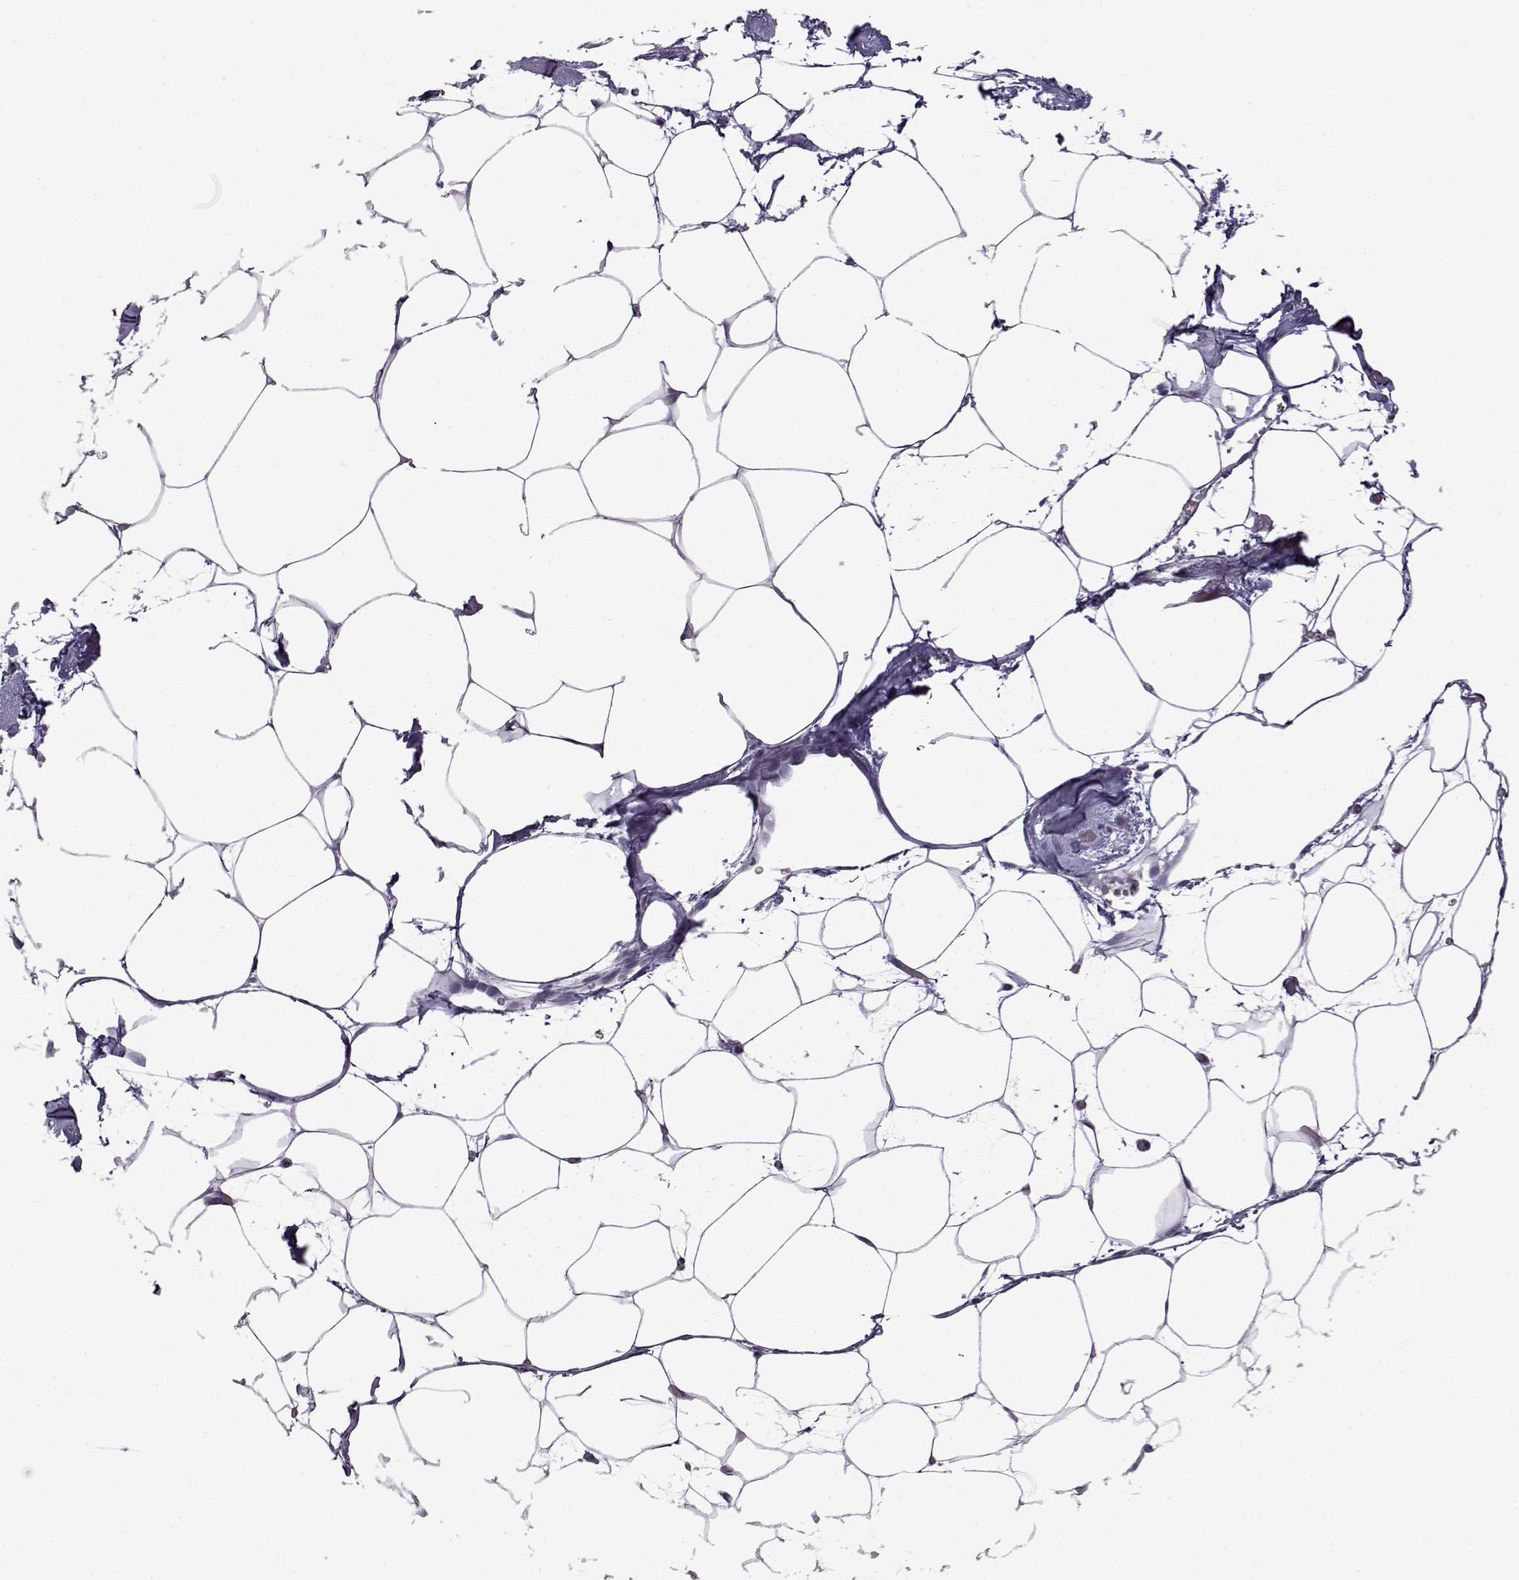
{"staining": {"intensity": "negative", "quantity": "none", "location": "none"}, "tissue": "adipose tissue", "cell_type": "Adipocytes", "image_type": "normal", "snomed": [{"axis": "morphology", "description": "Normal tissue, NOS"}, {"axis": "topography", "description": "Adipose tissue"}], "caption": "Adipocytes are negative for protein expression in benign human adipose tissue.", "gene": "VGF", "patient": {"sex": "male", "age": 57}}